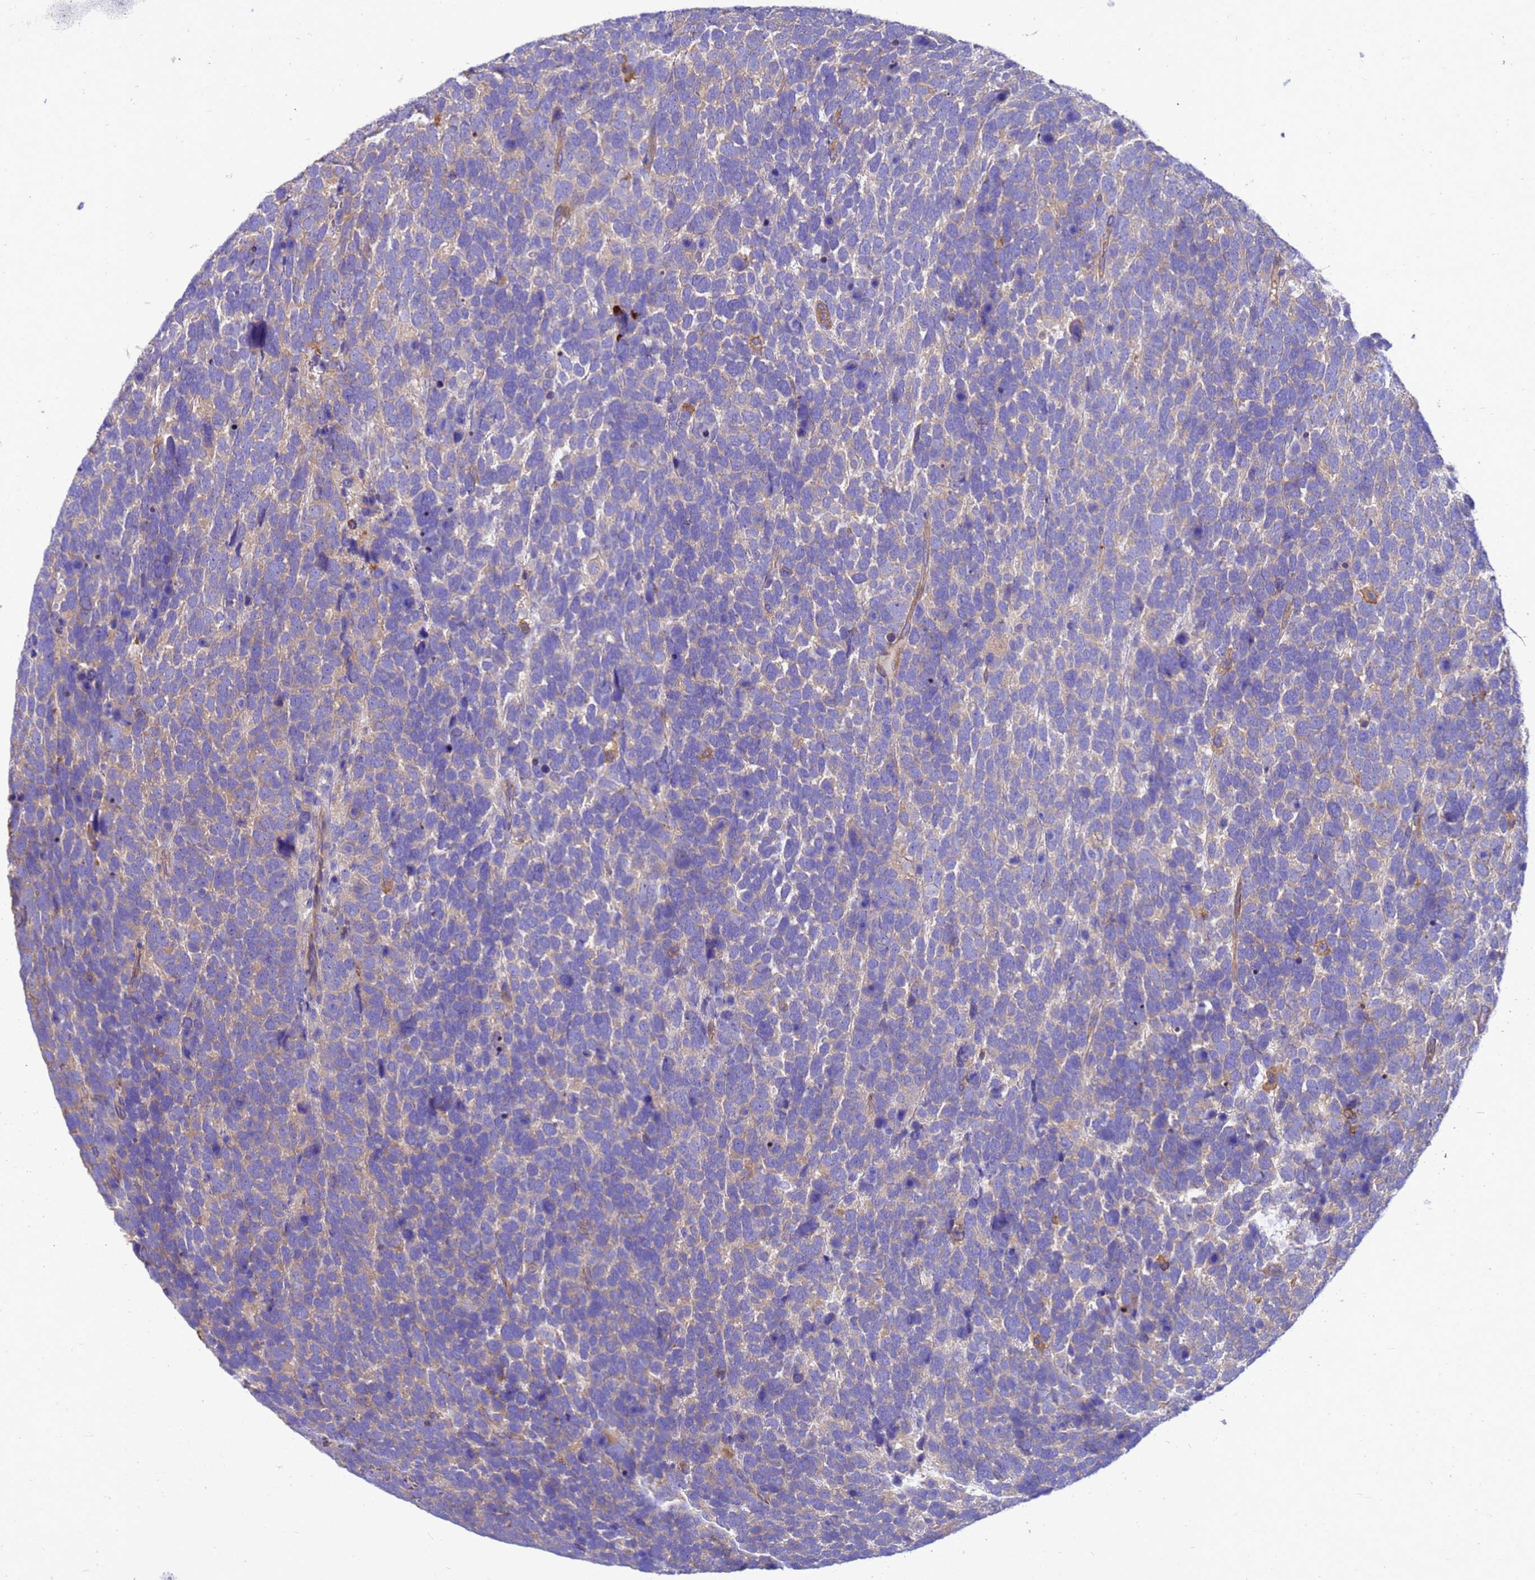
{"staining": {"intensity": "negative", "quantity": "none", "location": "none"}, "tissue": "urothelial cancer", "cell_type": "Tumor cells", "image_type": "cancer", "snomed": [{"axis": "morphology", "description": "Urothelial carcinoma, High grade"}, {"axis": "topography", "description": "Urinary bladder"}], "caption": "Human urothelial cancer stained for a protein using IHC demonstrates no expression in tumor cells.", "gene": "ZNF235", "patient": {"sex": "female", "age": 82}}